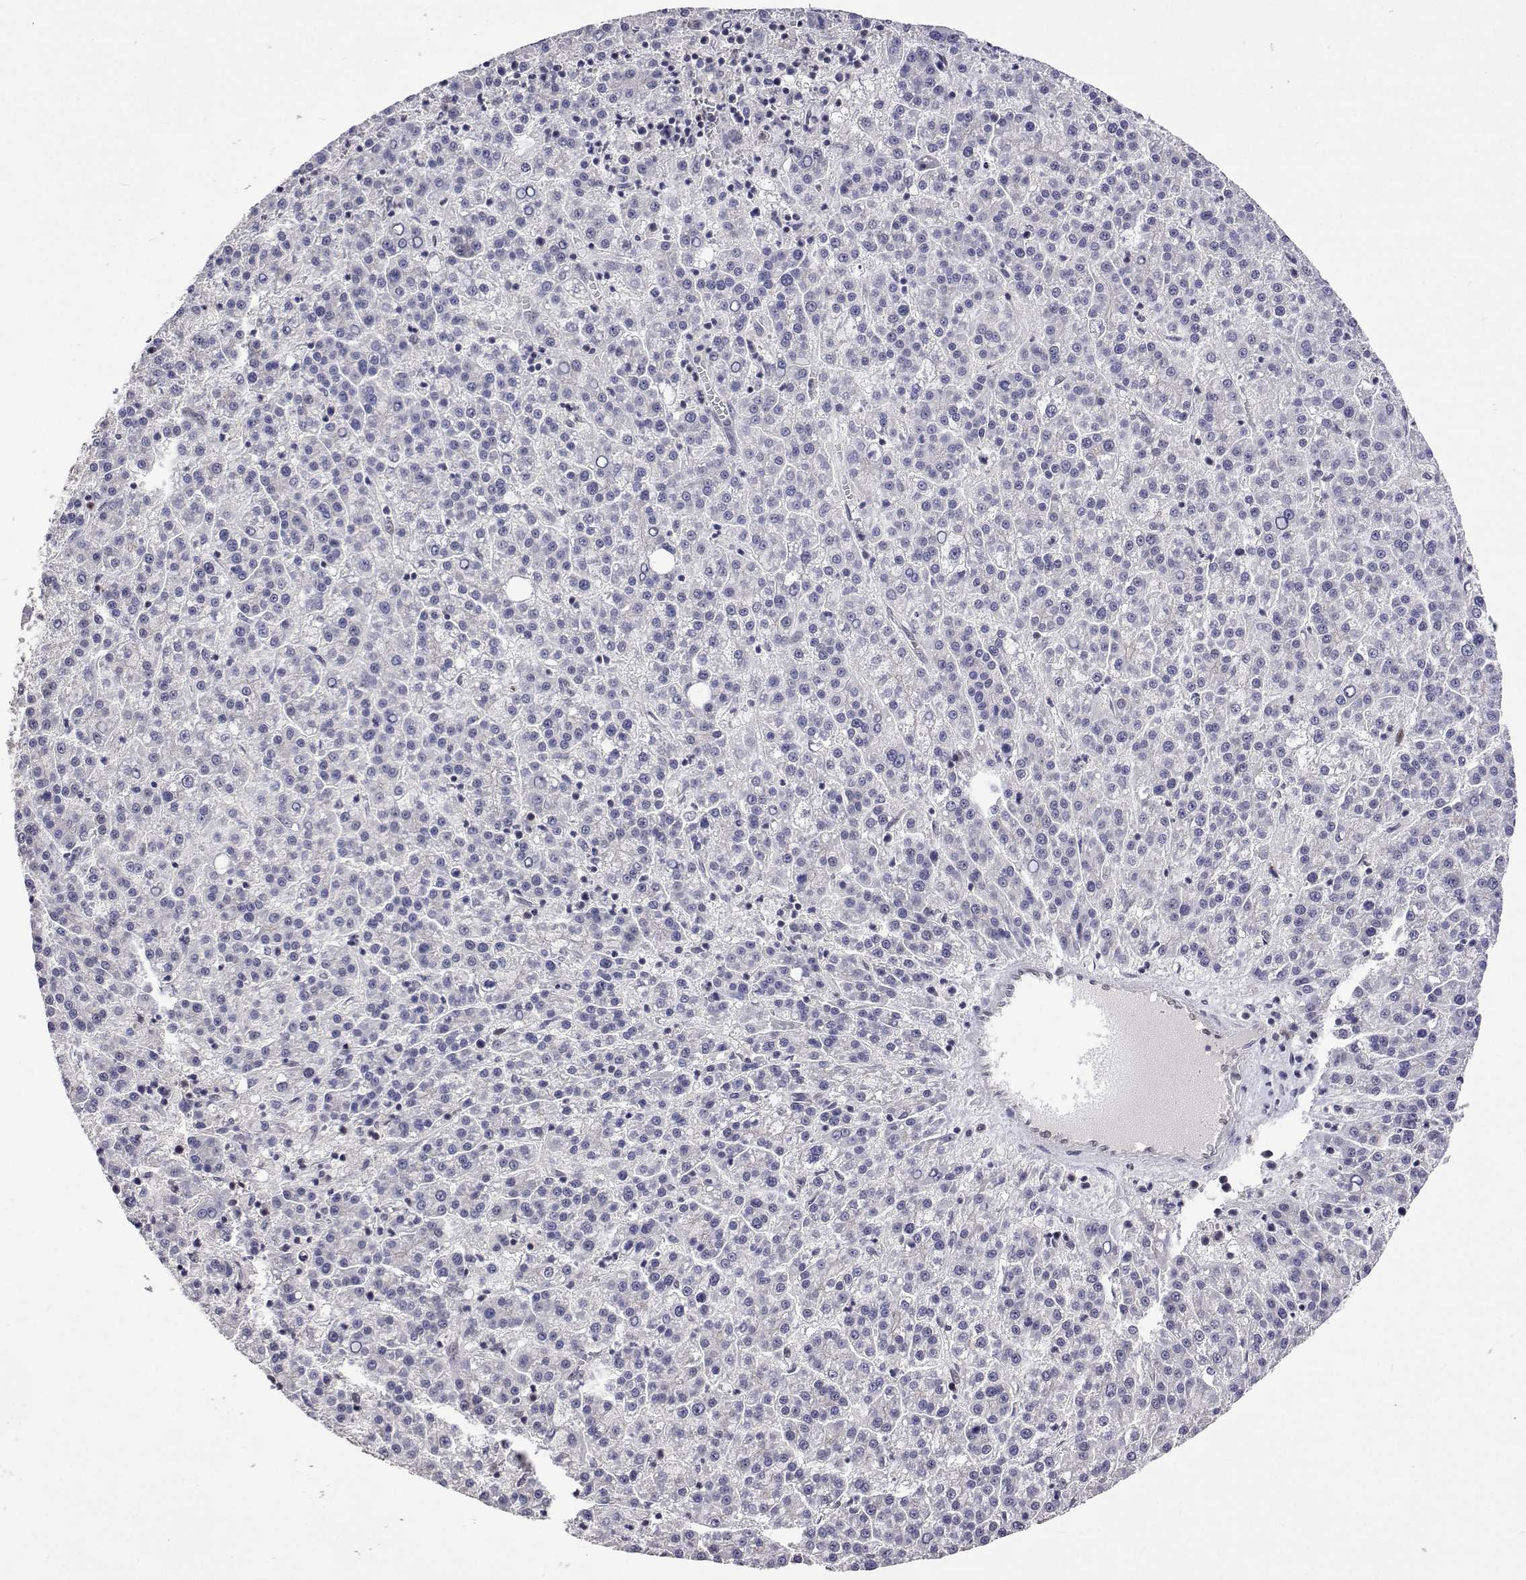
{"staining": {"intensity": "negative", "quantity": "none", "location": "none"}, "tissue": "liver cancer", "cell_type": "Tumor cells", "image_type": "cancer", "snomed": [{"axis": "morphology", "description": "Carcinoma, Hepatocellular, NOS"}, {"axis": "topography", "description": "Liver"}], "caption": "Tumor cells are negative for brown protein staining in hepatocellular carcinoma (liver). (Immunohistochemistry, brightfield microscopy, high magnification).", "gene": "HNRNPA0", "patient": {"sex": "female", "age": 58}}